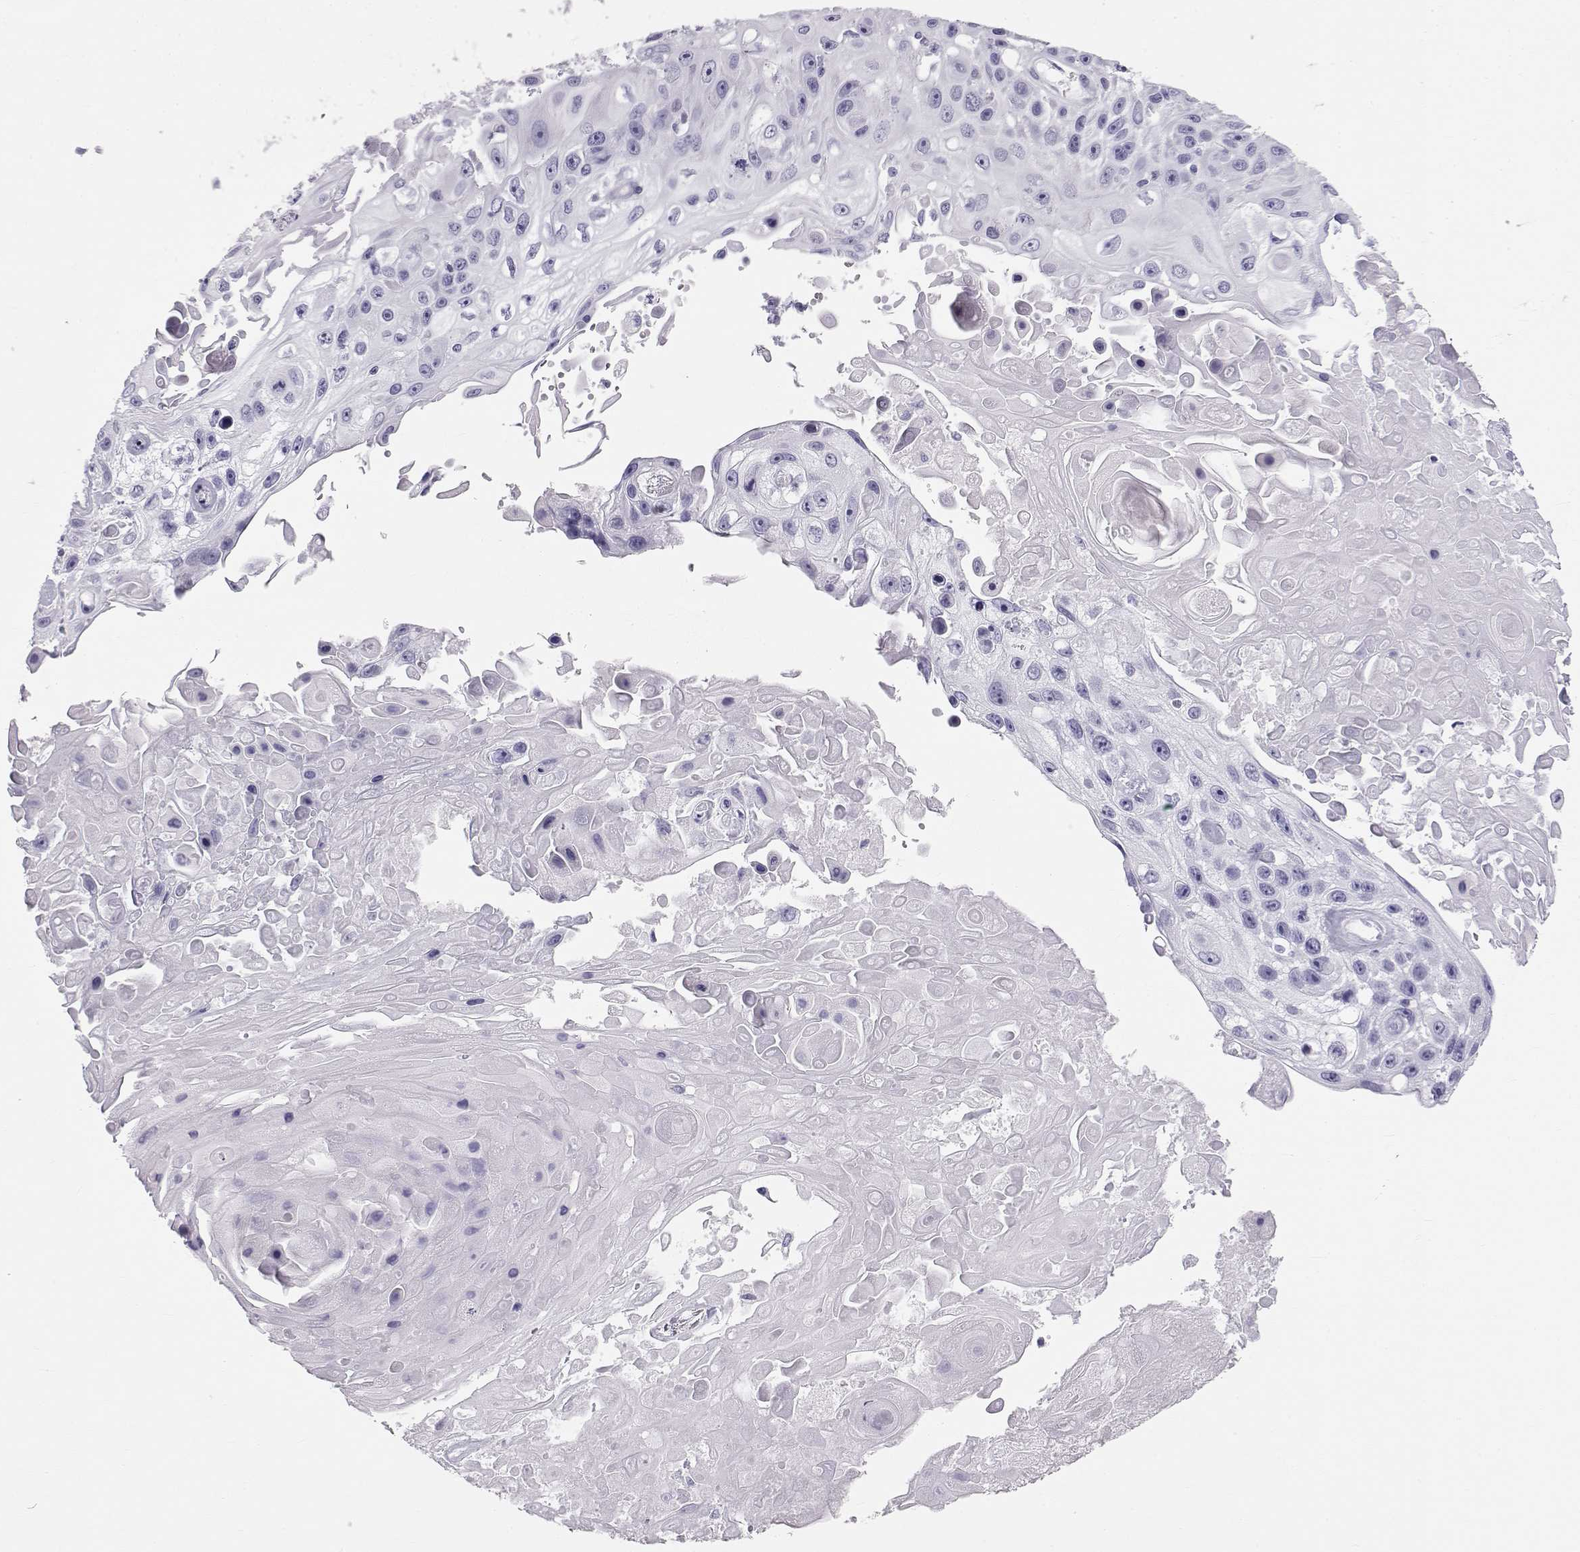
{"staining": {"intensity": "negative", "quantity": "none", "location": "none"}, "tissue": "skin cancer", "cell_type": "Tumor cells", "image_type": "cancer", "snomed": [{"axis": "morphology", "description": "Squamous cell carcinoma, NOS"}, {"axis": "topography", "description": "Skin"}], "caption": "This image is of squamous cell carcinoma (skin) stained with immunohistochemistry (IHC) to label a protein in brown with the nuclei are counter-stained blue. There is no positivity in tumor cells.", "gene": "RD3", "patient": {"sex": "male", "age": 82}}